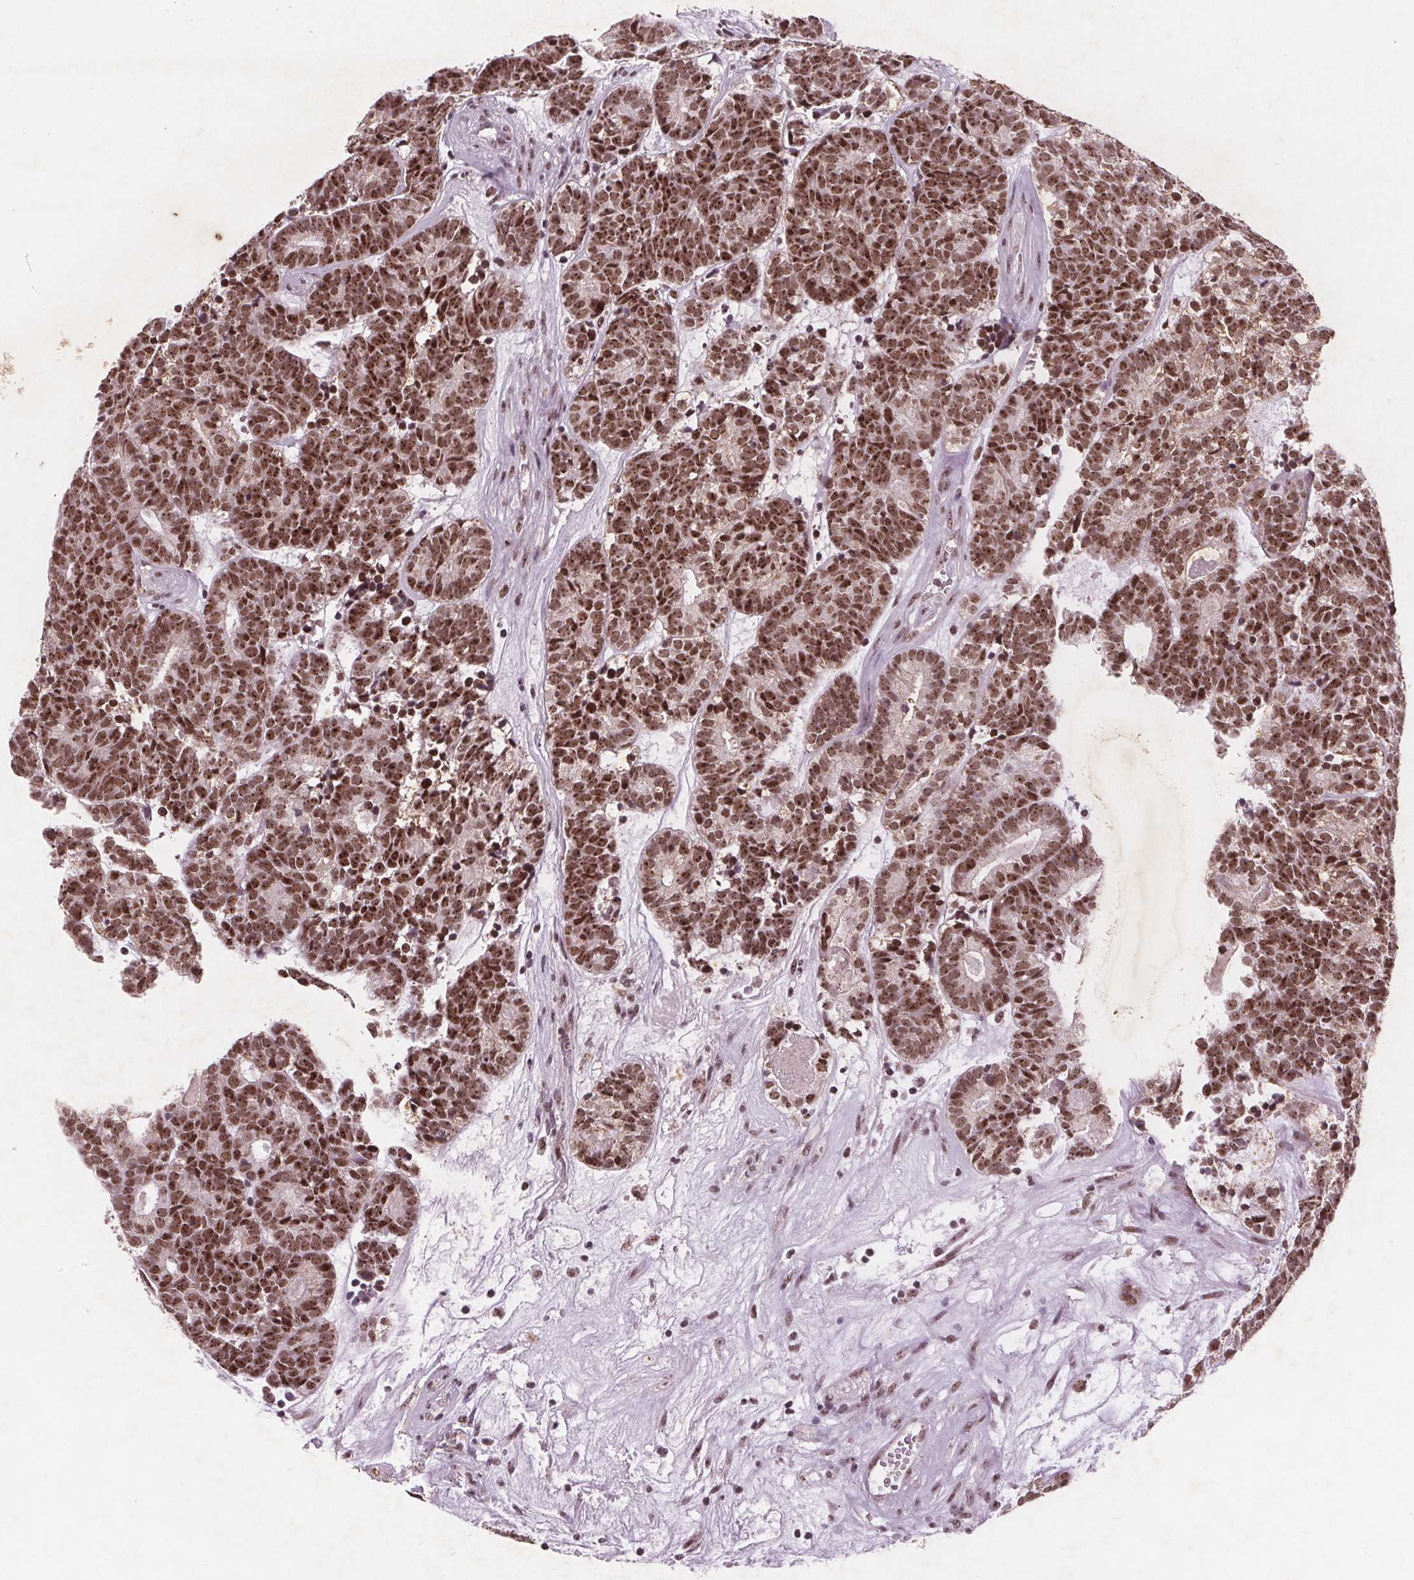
{"staining": {"intensity": "moderate", "quantity": ">75%", "location": "nuclear"}, "tissue": "head and neck cancer", "cell_type": "Tumor cells", "image_type": "cancer", "snomed": [{"axis": "morphology", "description": "Adenocarcinoma, NOS"}, {"axis": "topography", "description": "Head-Neck"}], "caption": "Brown immunohistochemical staining in head and neck adenocarcinoma demonstrates moderate nuclear staining in about >75% of tumor cells. The protein of interest is stained brown, and the nuclei are stained in blue (DAB (3,3'-diaminobenzidine) IHC with brightfield microscopy, high magnification).", "gene": "RPS6KA2", "patient": {"sex": "female", "age": 81}}